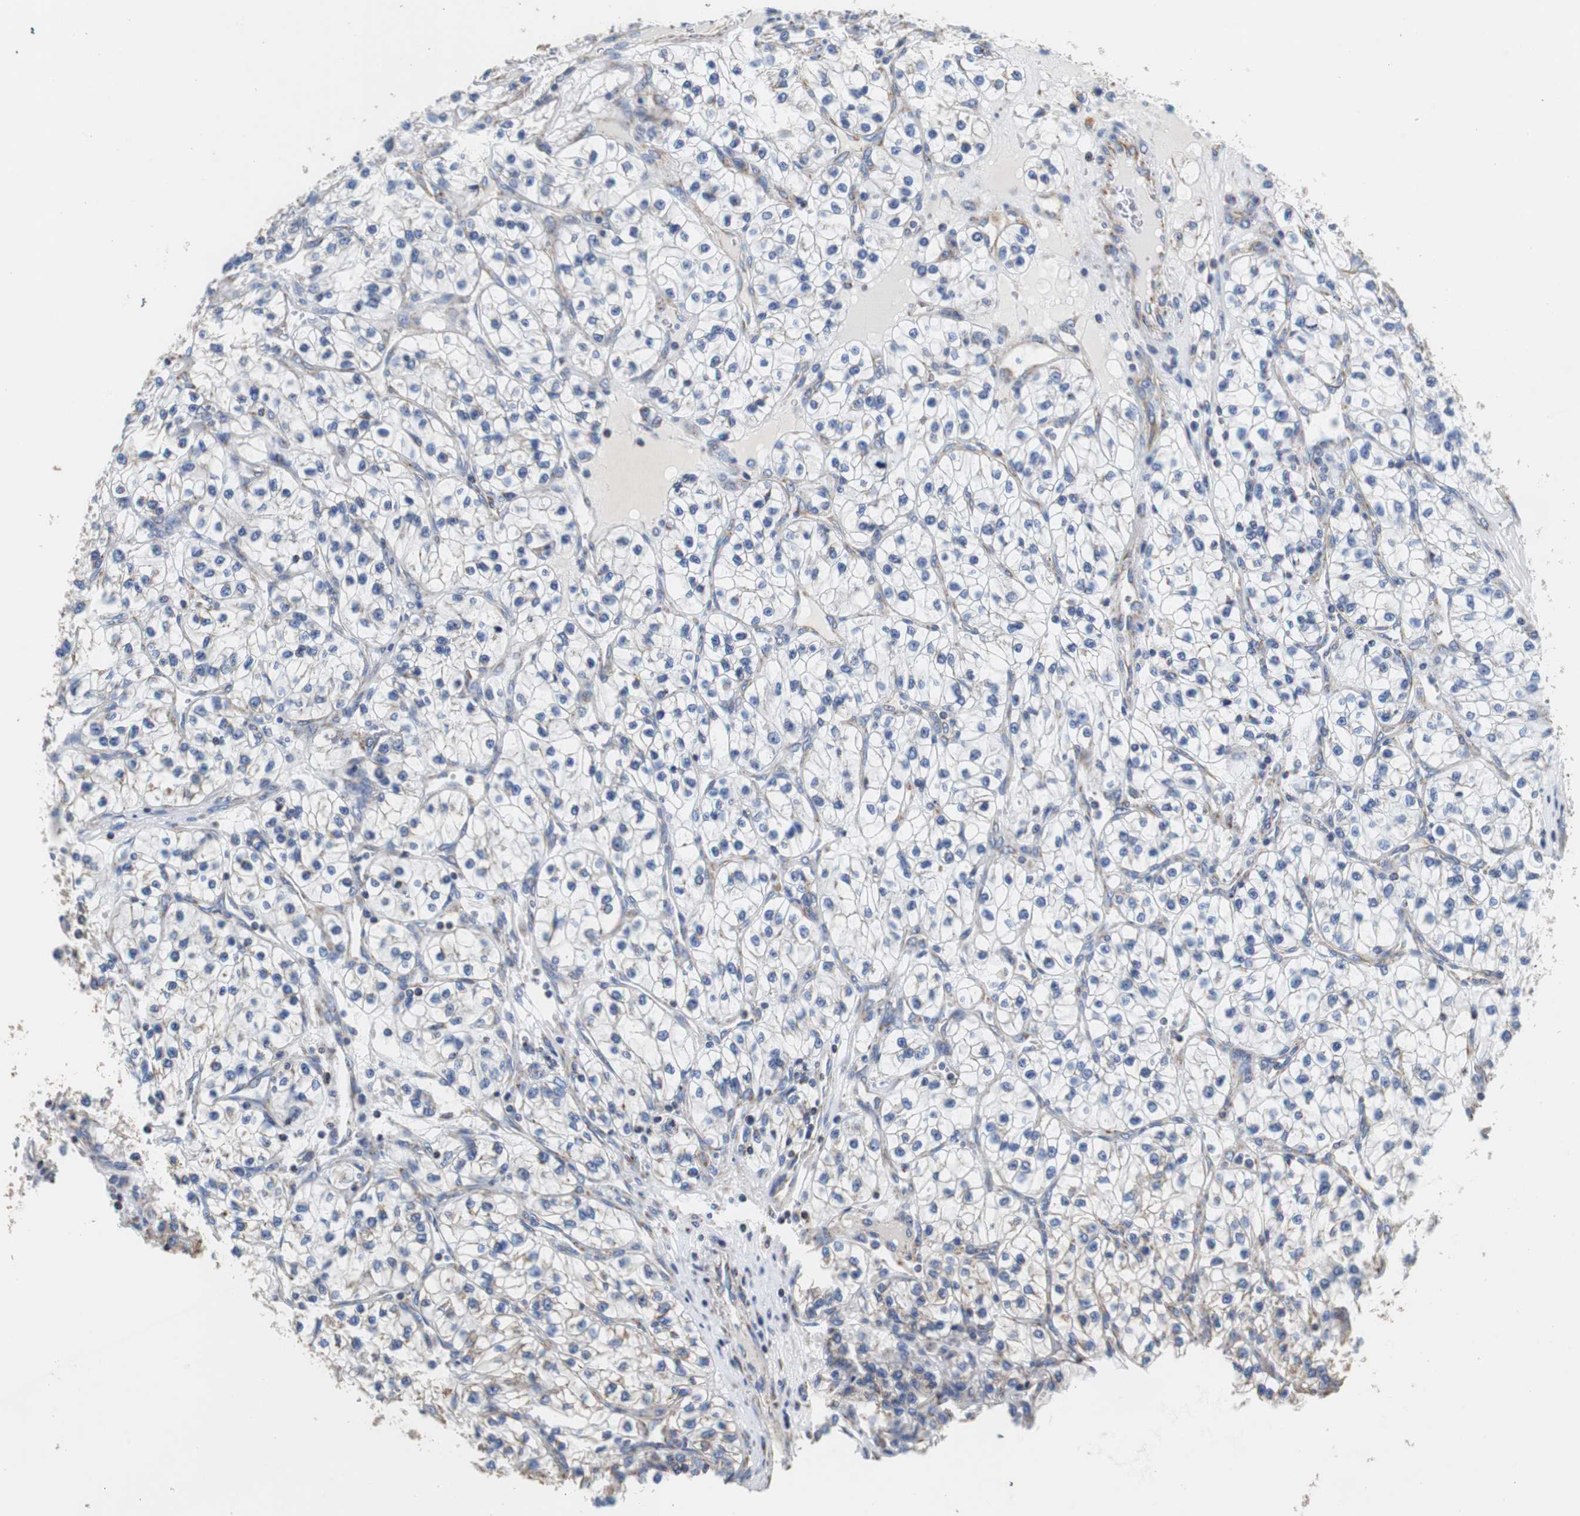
{"staining": {"intensity": "negative", "quantity": "none", "location": "none"}, "tissue": "renal cancer", "cell_type": "Tumor cells", "image_type": "cancer", "snomed": [{"axis": "morphology", "description": "Adenocarcinoma, NOS"}, {"axis": "topography", "description": "Kidney"}], "caption": "This is an IHC histopathology image of human renal adenocarcinoma. There is no staining in tumor cells.", "gene": "PCK1", "patient": {"sex": "female", "age": 57}}